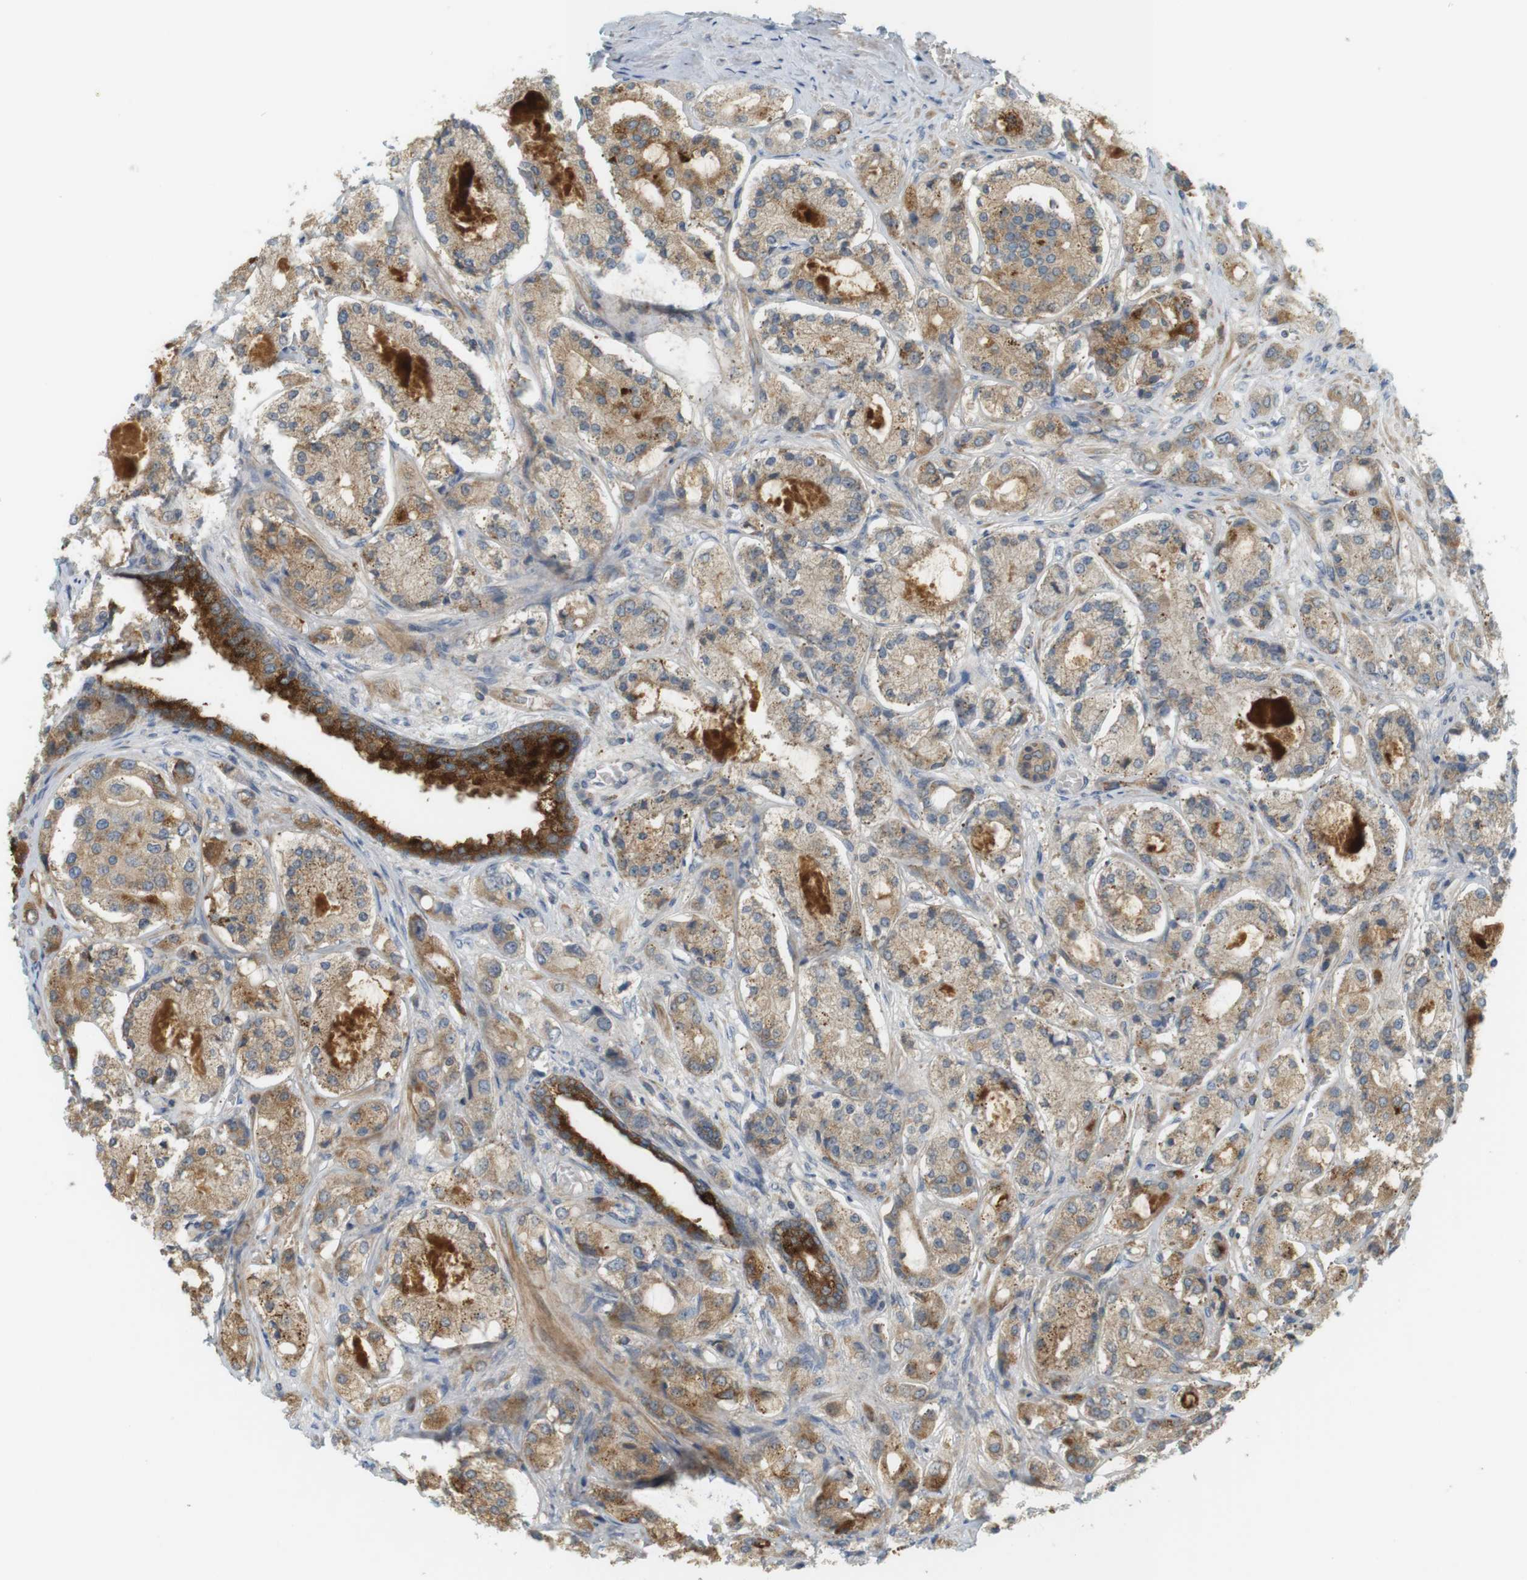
{"staining": {"intensity": "moderate", "quantity": ">75%", "location": "cytoplasmic/membranous,nuclear"}, "tissue": "prostate cancer", "cell_type": "Tumor cells", "image_type": "cancer", "snomed": [{"axis": "morphology", "description": "Adenocarcinoma, High grade"}, {"axis": "topography", "description": "Prostate"}], "caption": "High-magnification brightfield microscopy of prostate high-grade adenocarcinoma stained with DAB (brown) and counterstained with hematoxylin (blue). tumor cells exhibit moderate cytoplasmic/membranous and nuclear staining is identified in about>75% of cells.", "gene": "PA2G4", "patient": {"sex": "male", "age": 65}}